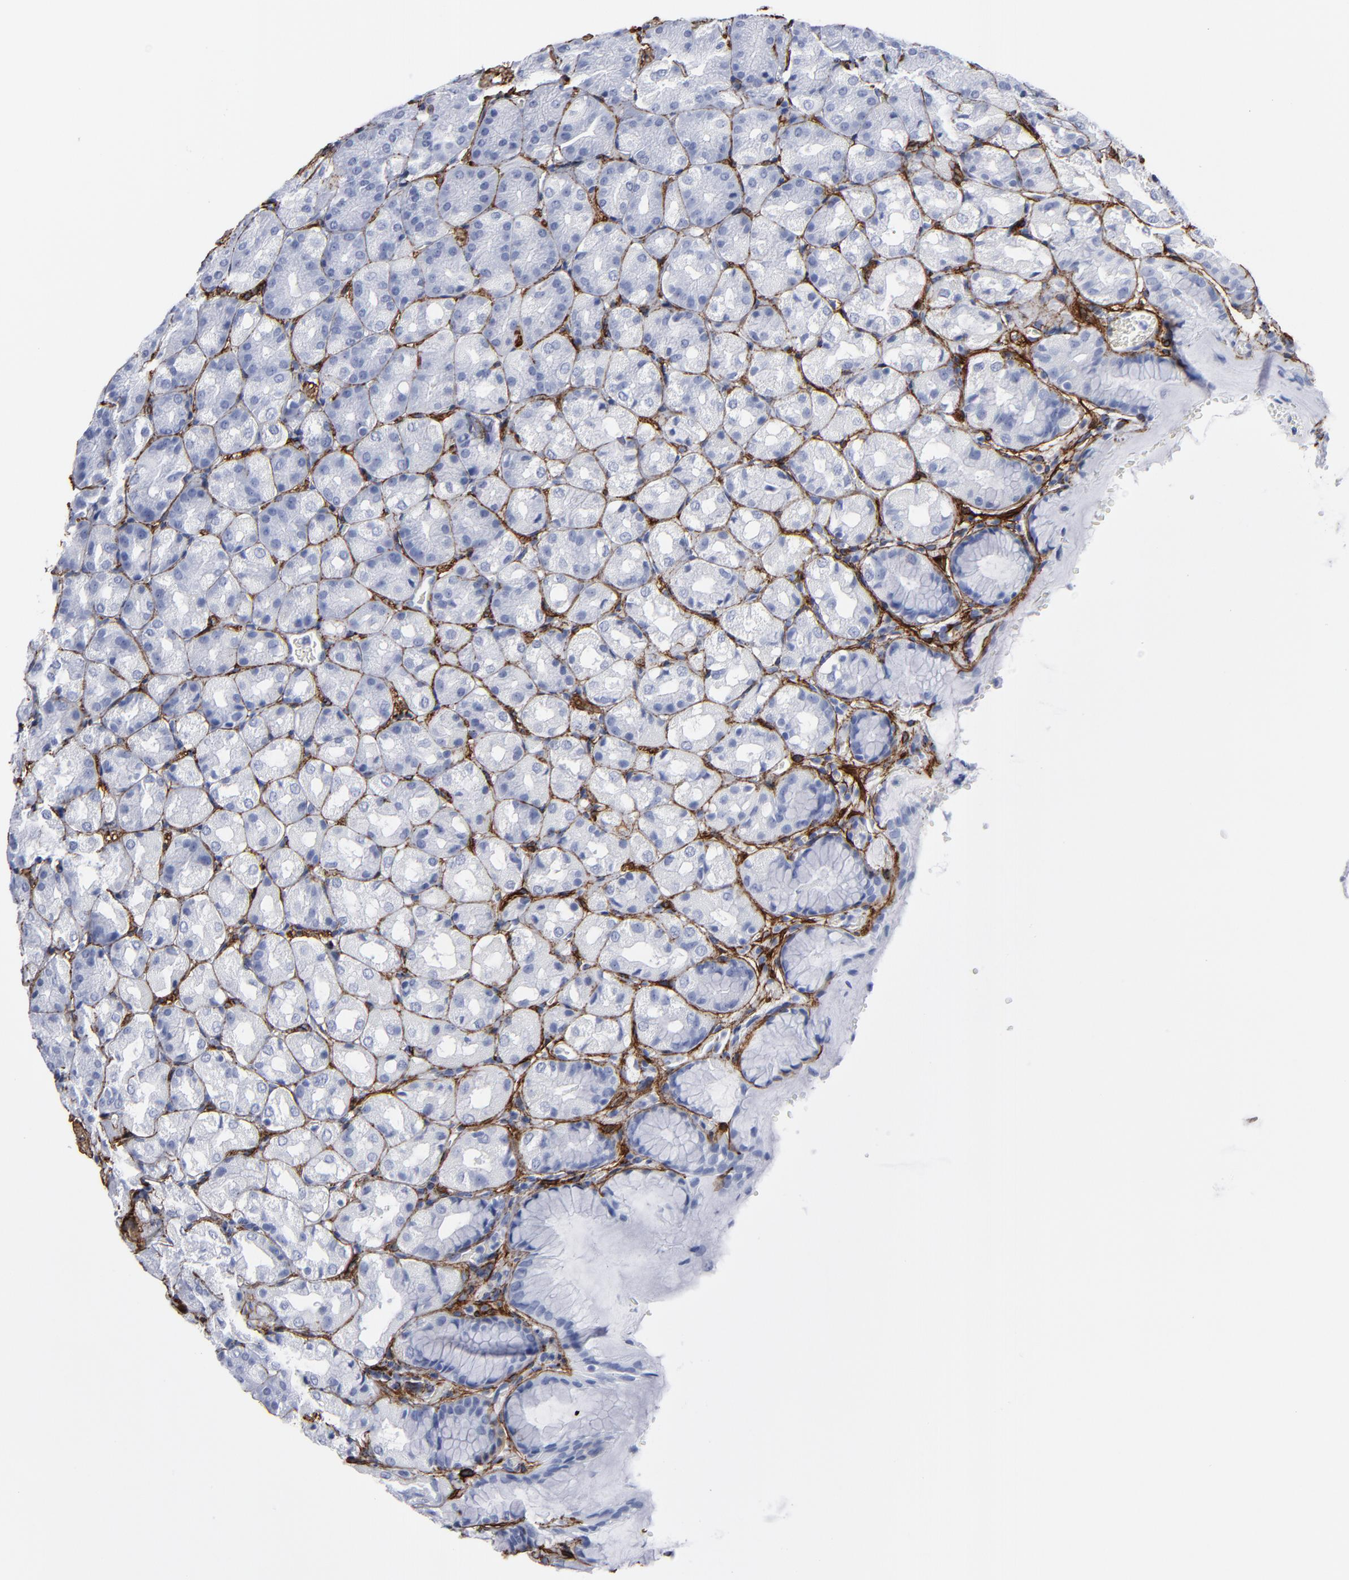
{"staining": {"intensity": "negative", "quantity": "none", "location": "none"}, "tissue": "stomach", "cell_type": "Glandular cells", "image_type": "normal", "snomed": [{"axis": "morphology", "description": "Normal tissue, NOS"}, {"axis": "topography", "description": "Stomach, upper"}], "caption": "DAB immunohistochemical staining of benign stomach shows no significant positivity in glandular cells. (DAB (3,3'-diaminobenzidine) IHC with hematoxylin counter stain).", "gene": "EMILIN1", "patient": {"sex": "female", "age": 81}}